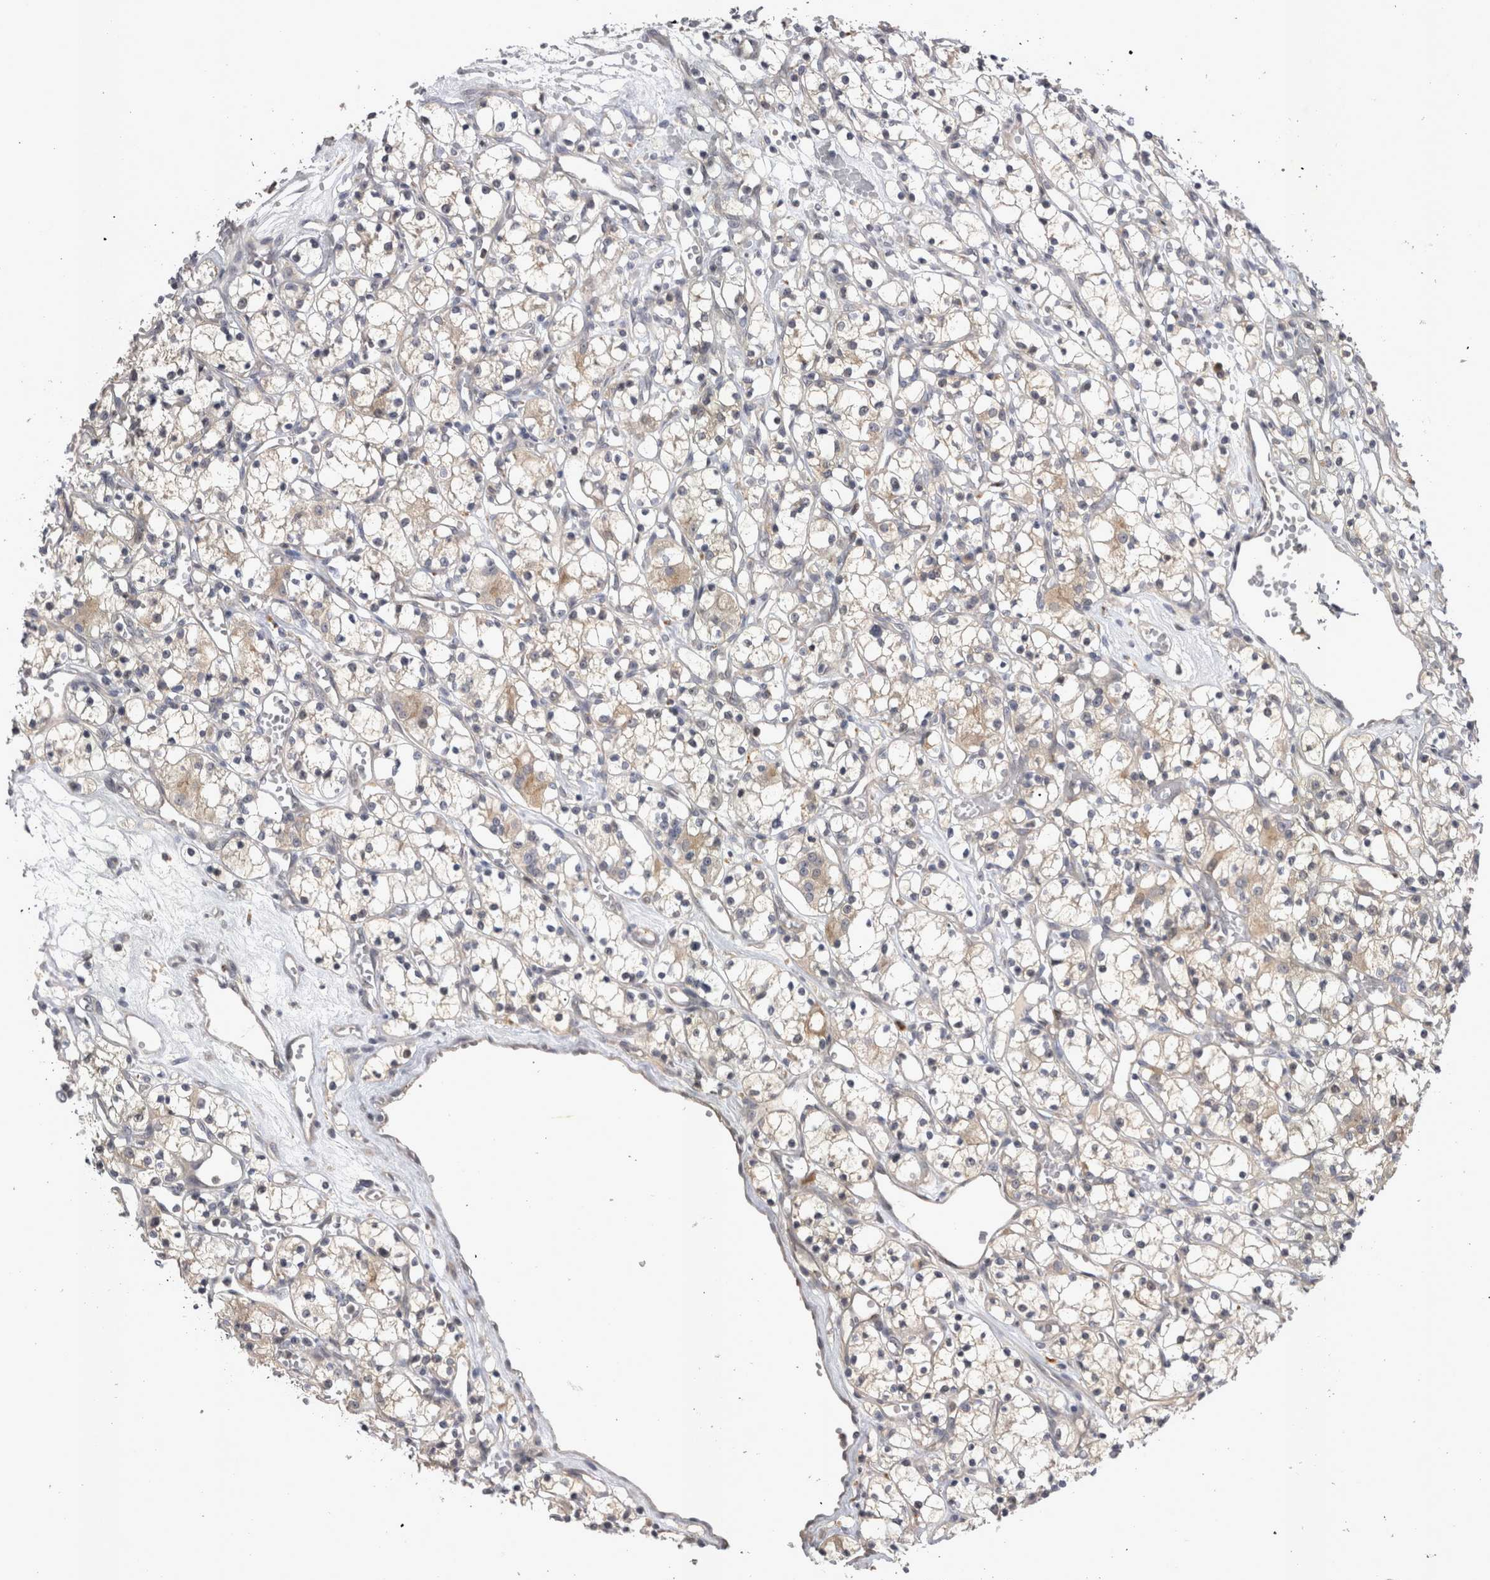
{"staining": {"intensity": "weak", "quantity": "<25%", "location": "cytoplasmic/membranous"}, "tissue": "renal cancer", "cell_type": "Tumor cells", "image_type": "cancer", "snomed": [{"axis": "morphology", "description": "Adenocarcinoma, NOS"}, {"axis": "topography", "description": "Kidney"}], "caption": "A micrograph of human renal adenocarcinoma is negative for staining in tumor cells. (Stains: DAB (3,3'-diaminobenzidine) immunohistochemistry with hematoxylin counter stain, Microscopy: brightfield microscopy at high magnification).", "gene": "CTBS", "patient": {"sex": "female", "age": 59}}